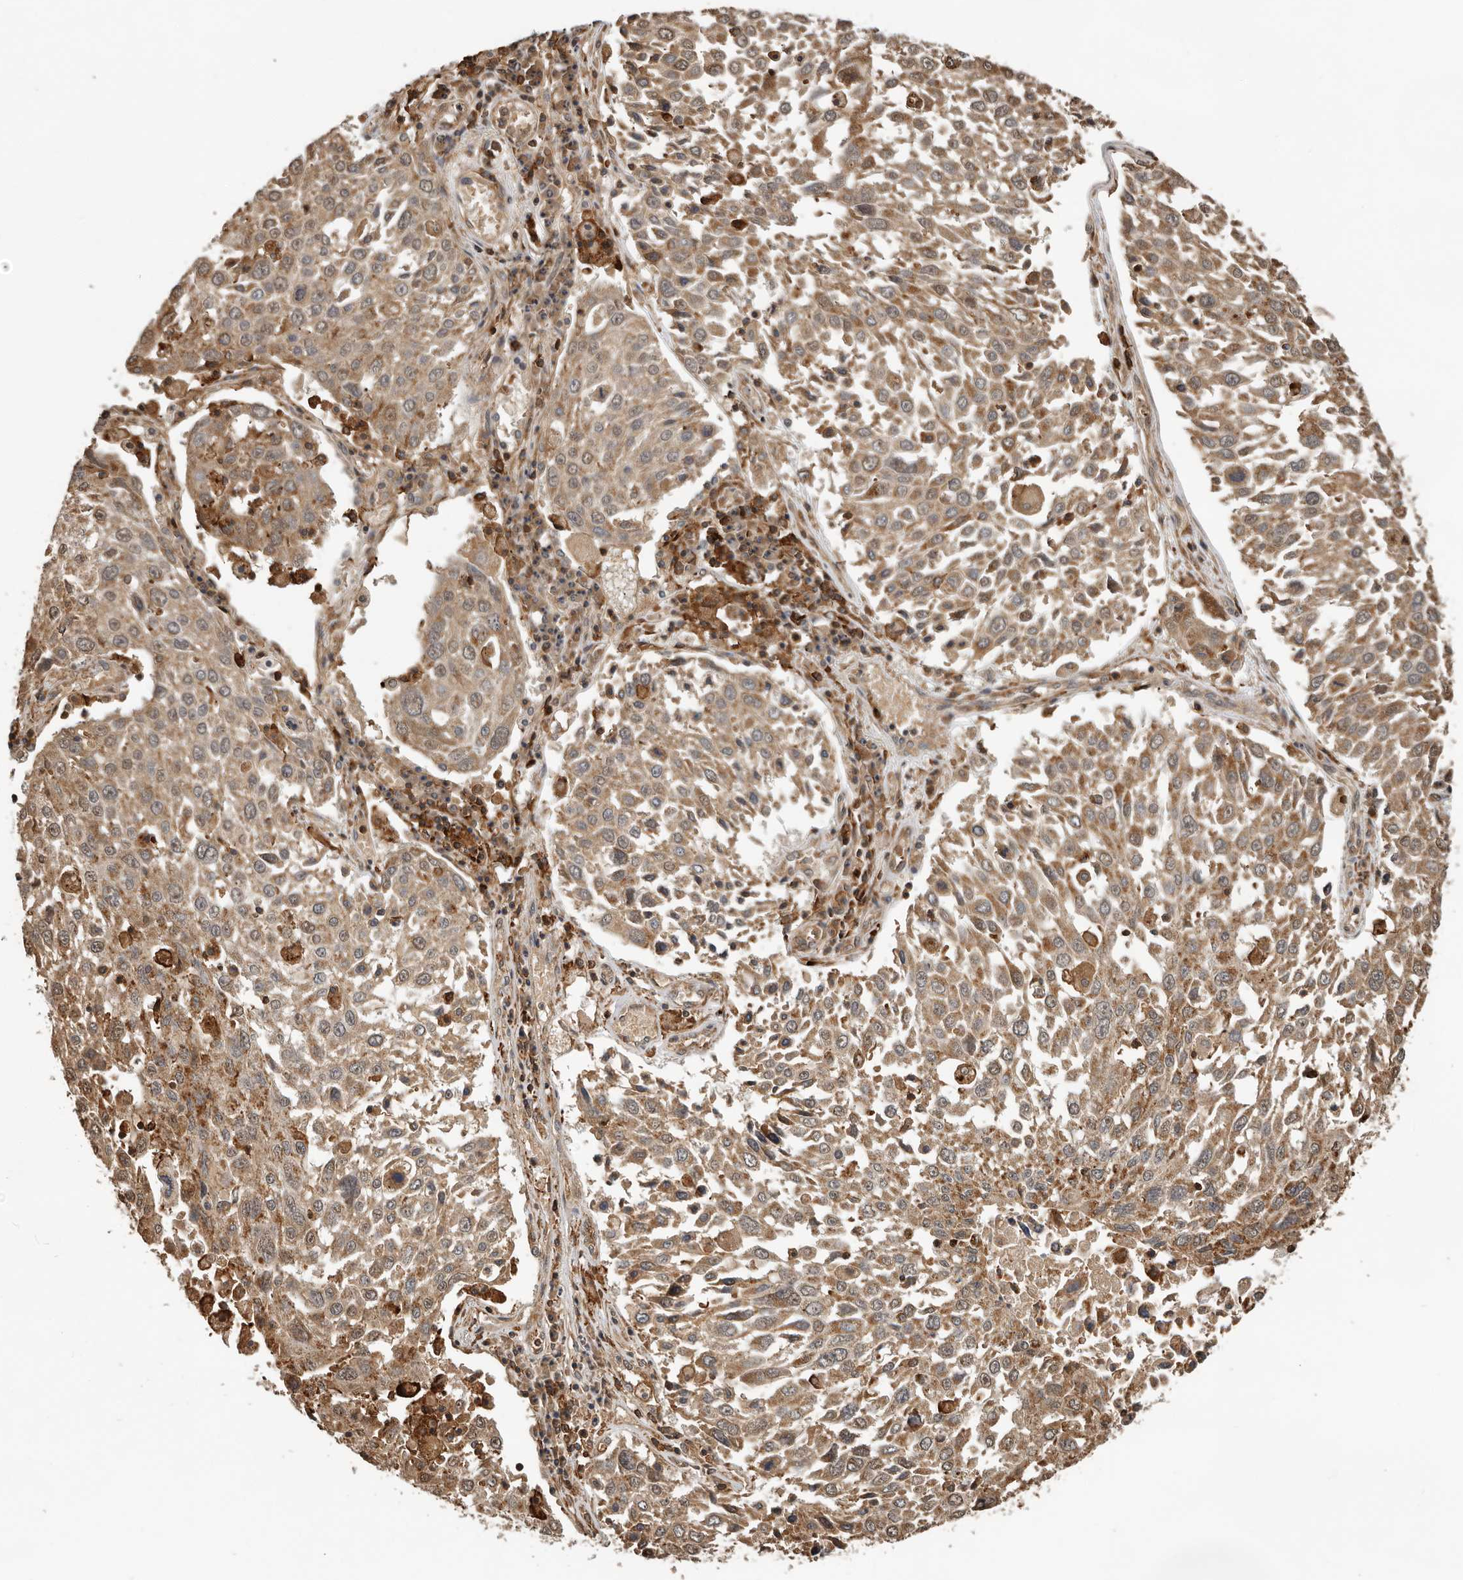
{"staining": {"intensity": "moderate", "quantity": ">75%", "location": "cytoplasmic/membranous"}, "tissue": "lung cancer", "cell_type": "Tumor cells", "image_type": "cancer", "snomed": [{"axis": "morphology", "description": "Squamous cell carcinoma, NOS"}, {"axis": "topography", "description": "Lung"}], "caption": "DAB (3,3'-diaminobenzidine) immunohistochemical staining of human squamous cell carcinoma (lung) displays moderate cytoplasmic/membranous protein positivity in about >75% of tumor cells. The staining was performed using DAB, with brown indicating positive protein expression. Nuclei are stained blue with hematoxylin.", "gene": "RNF157", "patient": {"sex": "male", "age": 65}}